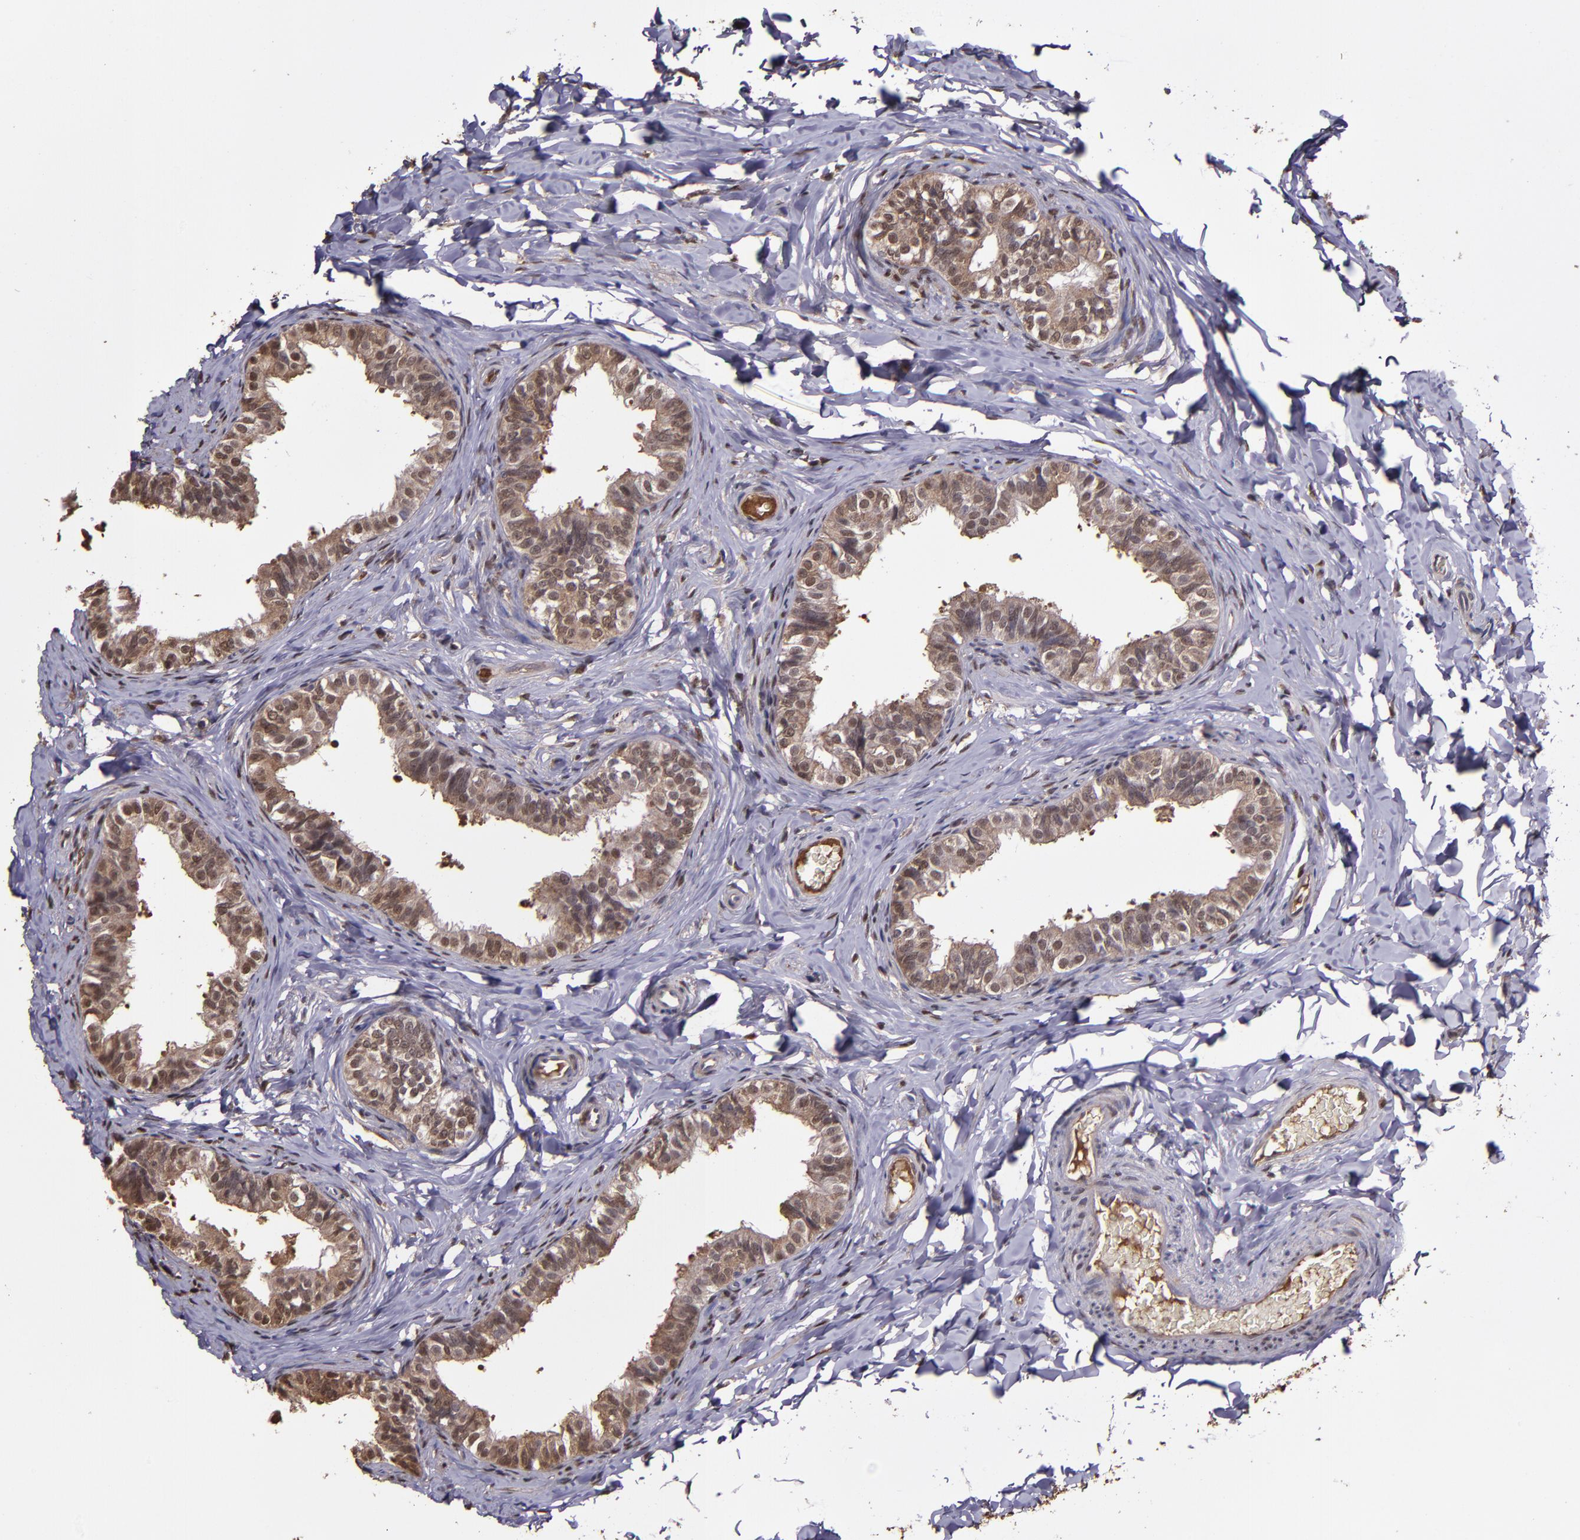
{"staining": {"intensity": "moderate", "quantity": ">75%", "location": "cytoplasmic/membranous,nuclear"}, "tissue": "epididymis", "cell_type": "Glandular cells", "image_type": "normal", "snomed": [{"axis": "morphology", "description": "Normal tissue, NOS"}, {"axis": "topography", "description": "Soft tissue"}, {"axis": "topography", "description": "Epididymis"}], "caption": "This image reveals IHC staining of unremarkable human epididymis, with medium moderate cytoplasmic/membranous,nuclear expression in approximately >75% of glandular cells.", "gene": "SERPINF2", "patient": {"sex": "male", "age": 26}}